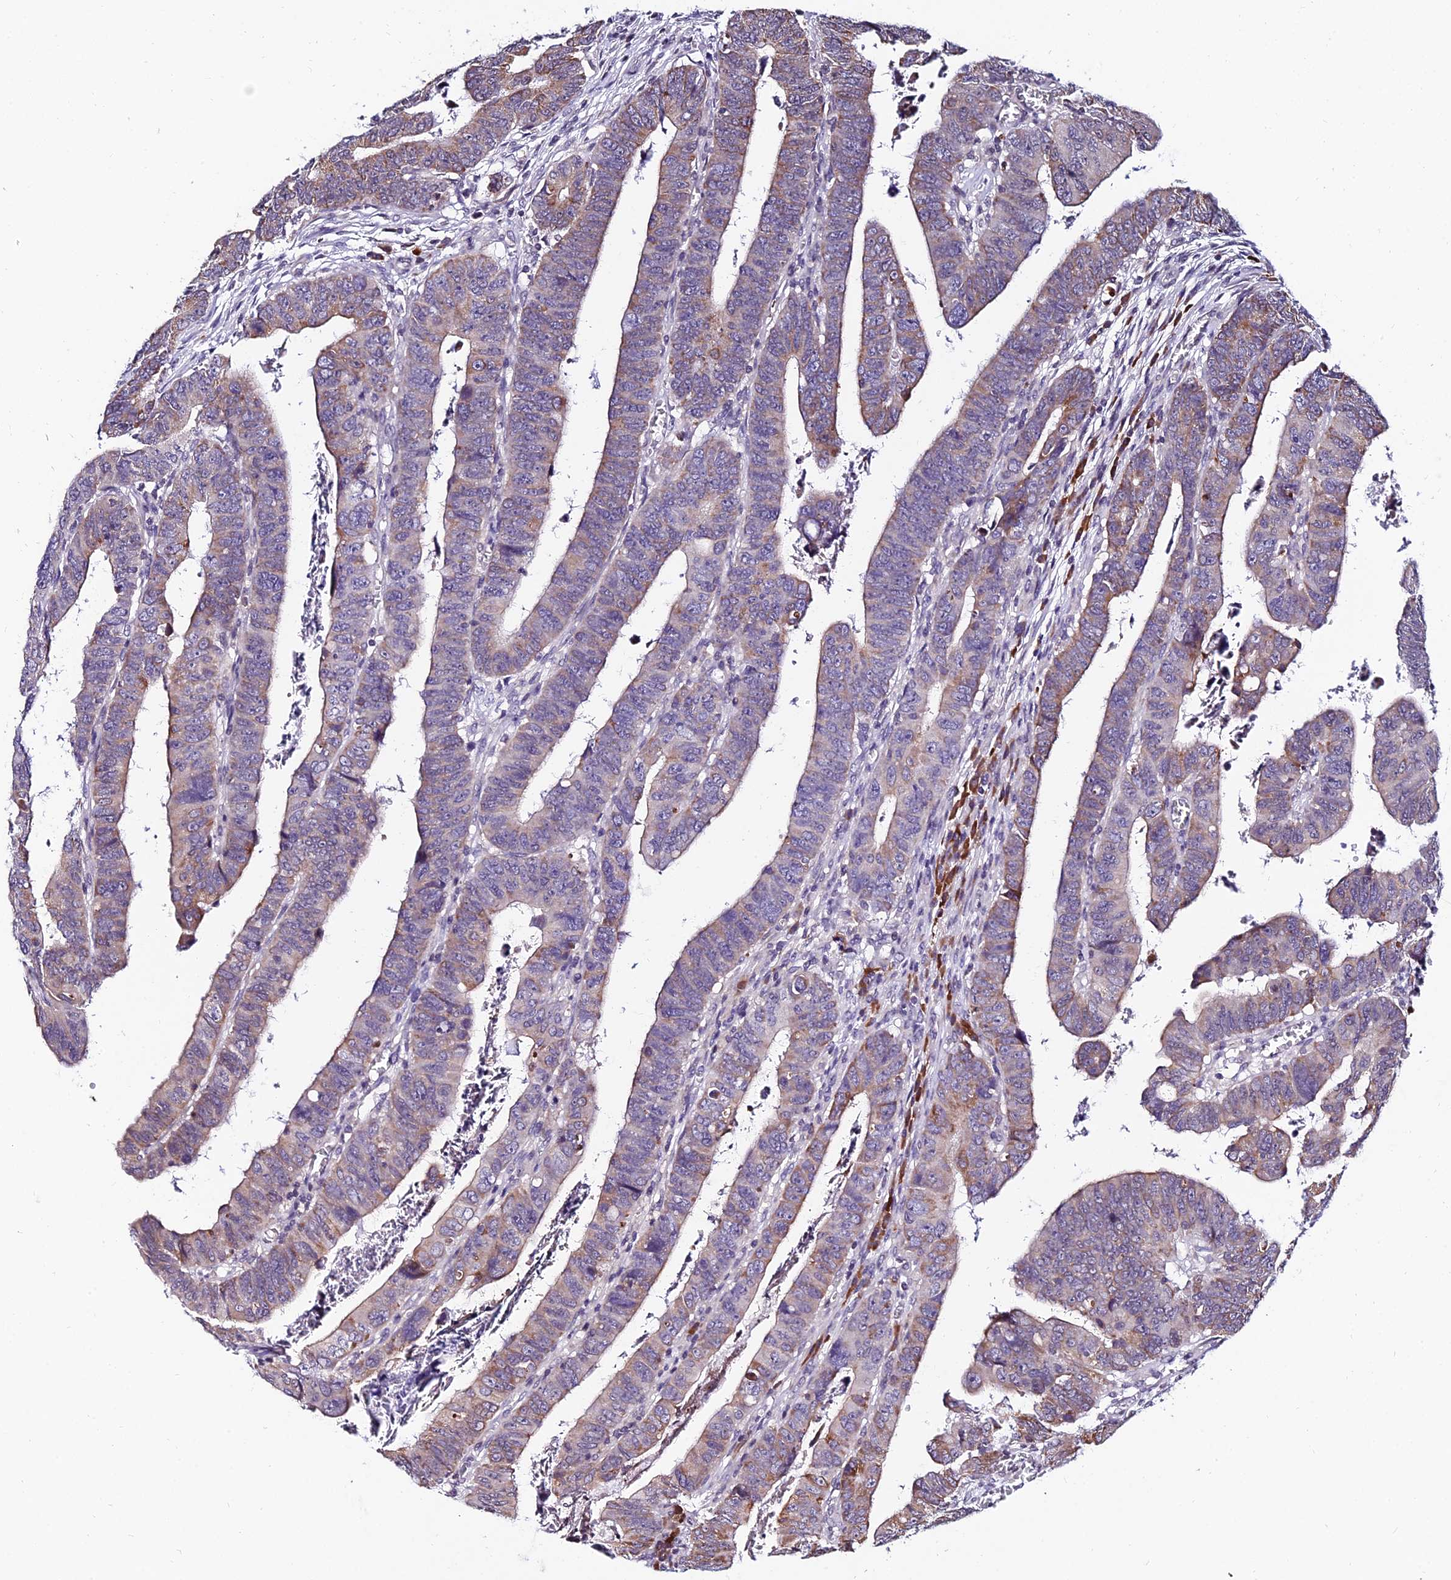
{"staining": {"intensity": "moderate", "quantity": "25%-75%", "location": "cytoplasmic/membranous"}, "tissue": "colorectal cancer", "cell_type": "Tumor cells", "image_type": "cancer", "snomed": [{"axis": "morphology", "description": "Normal tissue, NOS"}, {"axis": "morphology", "description": "Adenocarcinoma, NOS"}, {"axis": "topography", "description": "Rectum"}], "caption": "There is medium levels of moderate cytoplasmic/membranous staining in tumor cells of colorectal cancer (adenocarcinoma), as demonstrated by immunohistochemical staining (brown color).", "gene": "CDNF", "patient": {"sex": "female", "age": 65}}